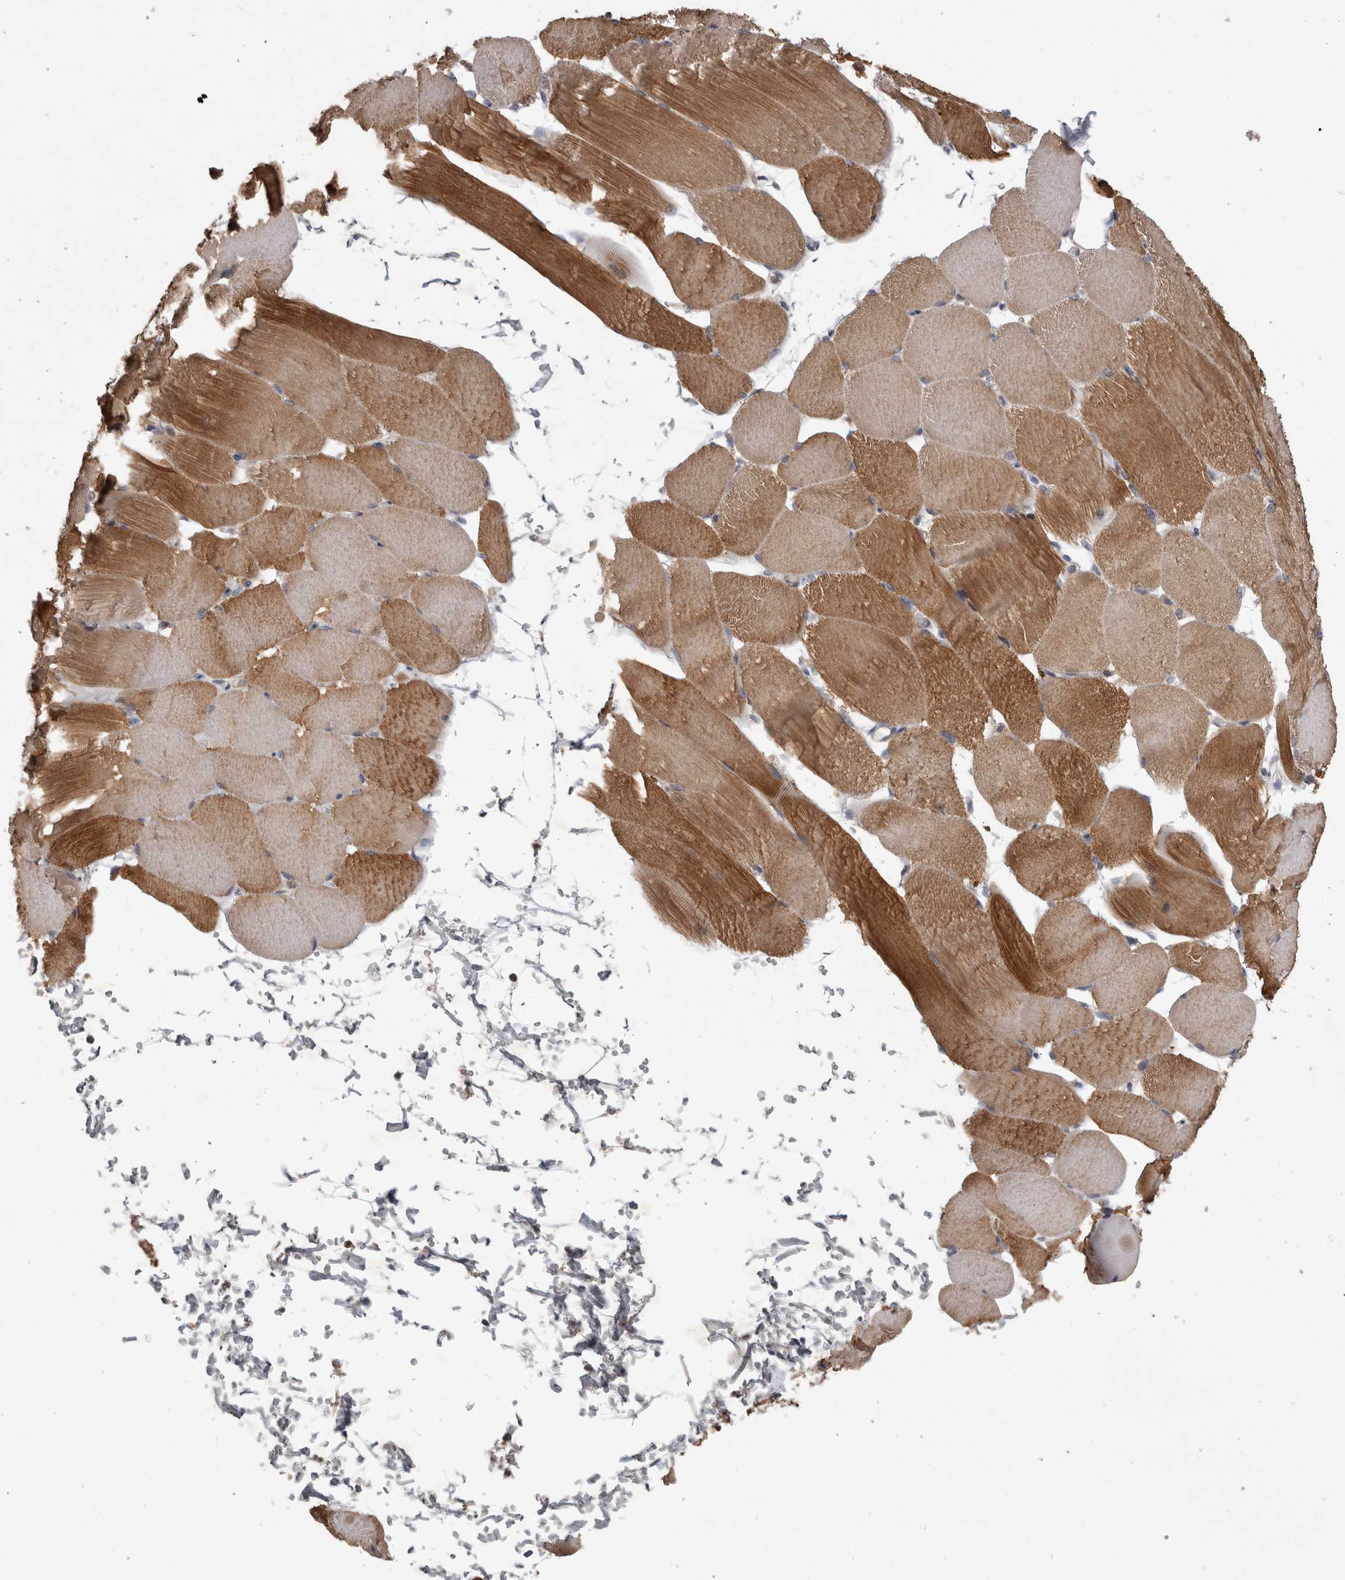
{"staining": {"intensity": "moderate", "quantity": ">75%", "location": "cytoplasmic/membranous"}, "tissue": "skeletal muscle", "cell_type": "Myocytes", "image_type": "normal", "snomed": [{"axis": "morphology", "description": "Normal tissue, NOS"}, {"axis": "topography", "description": "Skeletal muscle"}, {"axis": "topography", "description": "Parathyroid gland"}], "caption": "Skeletal muscle stained with DAB immunohistochemistry exhibits medium levels of moderate cytoplasmic/membranous staining in approximately >75% of myocytes.", "gene": "SPATA48", "patient": {"sex": "female", "age": 37}}